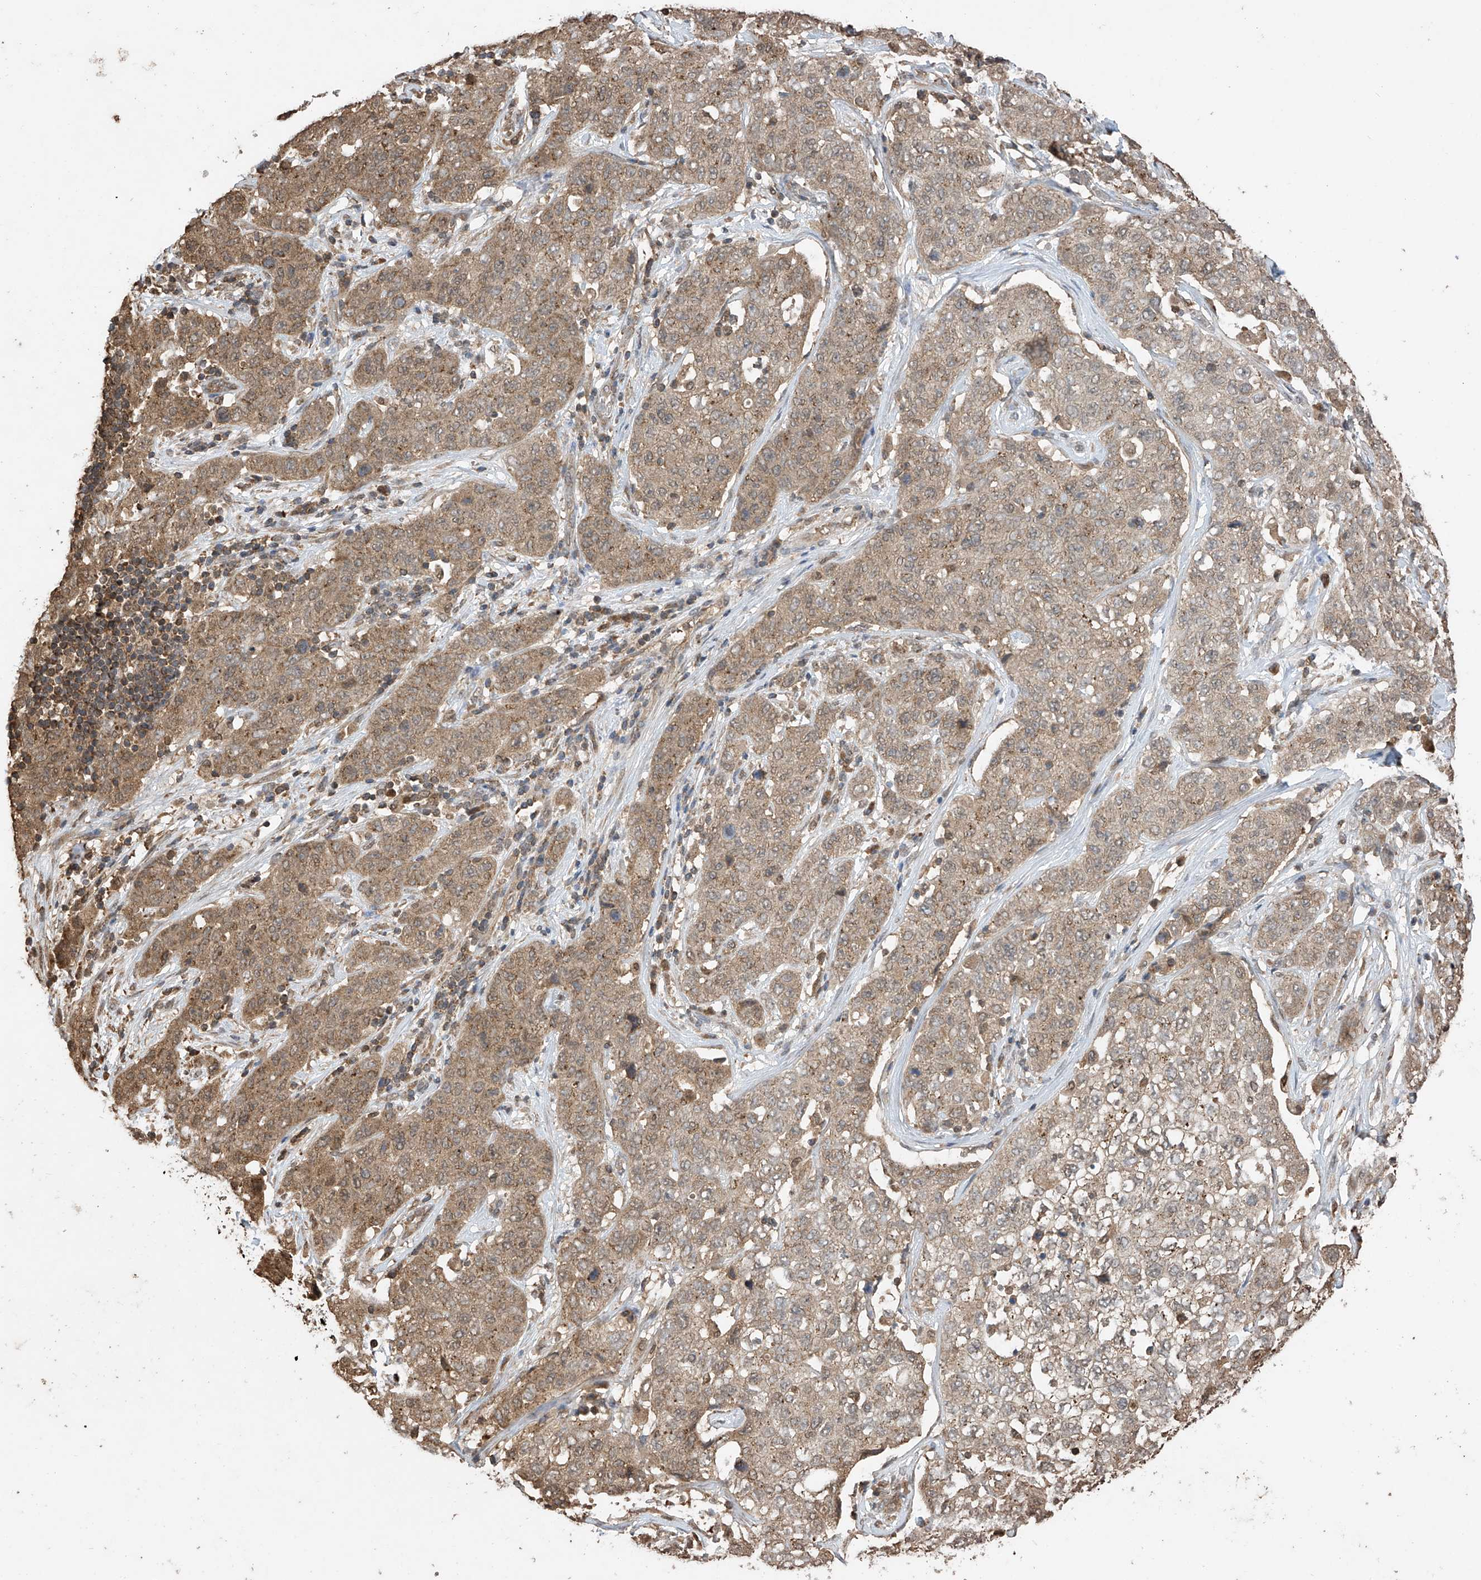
{"staining": {"intensity": "moderate", "quantity": ">75%", "location": "cytoplasmic/membranous"}, "tissue": "stomach cancer", "cell_type": "Tumor cells", "image_type": "cancer", "snomed": [{"axis": "morphology", "description": "Normal tissue, NOS"}, {"axis": "morphology", "description": "Adenocarcinoma, NOS"}, {"axis": "topography", "description": "Lymph node"}, {"axis": "topography", "description": "Stomach"}], "caption": "Immunohistochemical staining of stomach adenocarcinoma displays medium levels of moderate cytoplasmic/membranous protein expression in approximately >75% of tumor cells.", "gene": "PNPT1", "patient": {"sex": "male", "age": 48}}